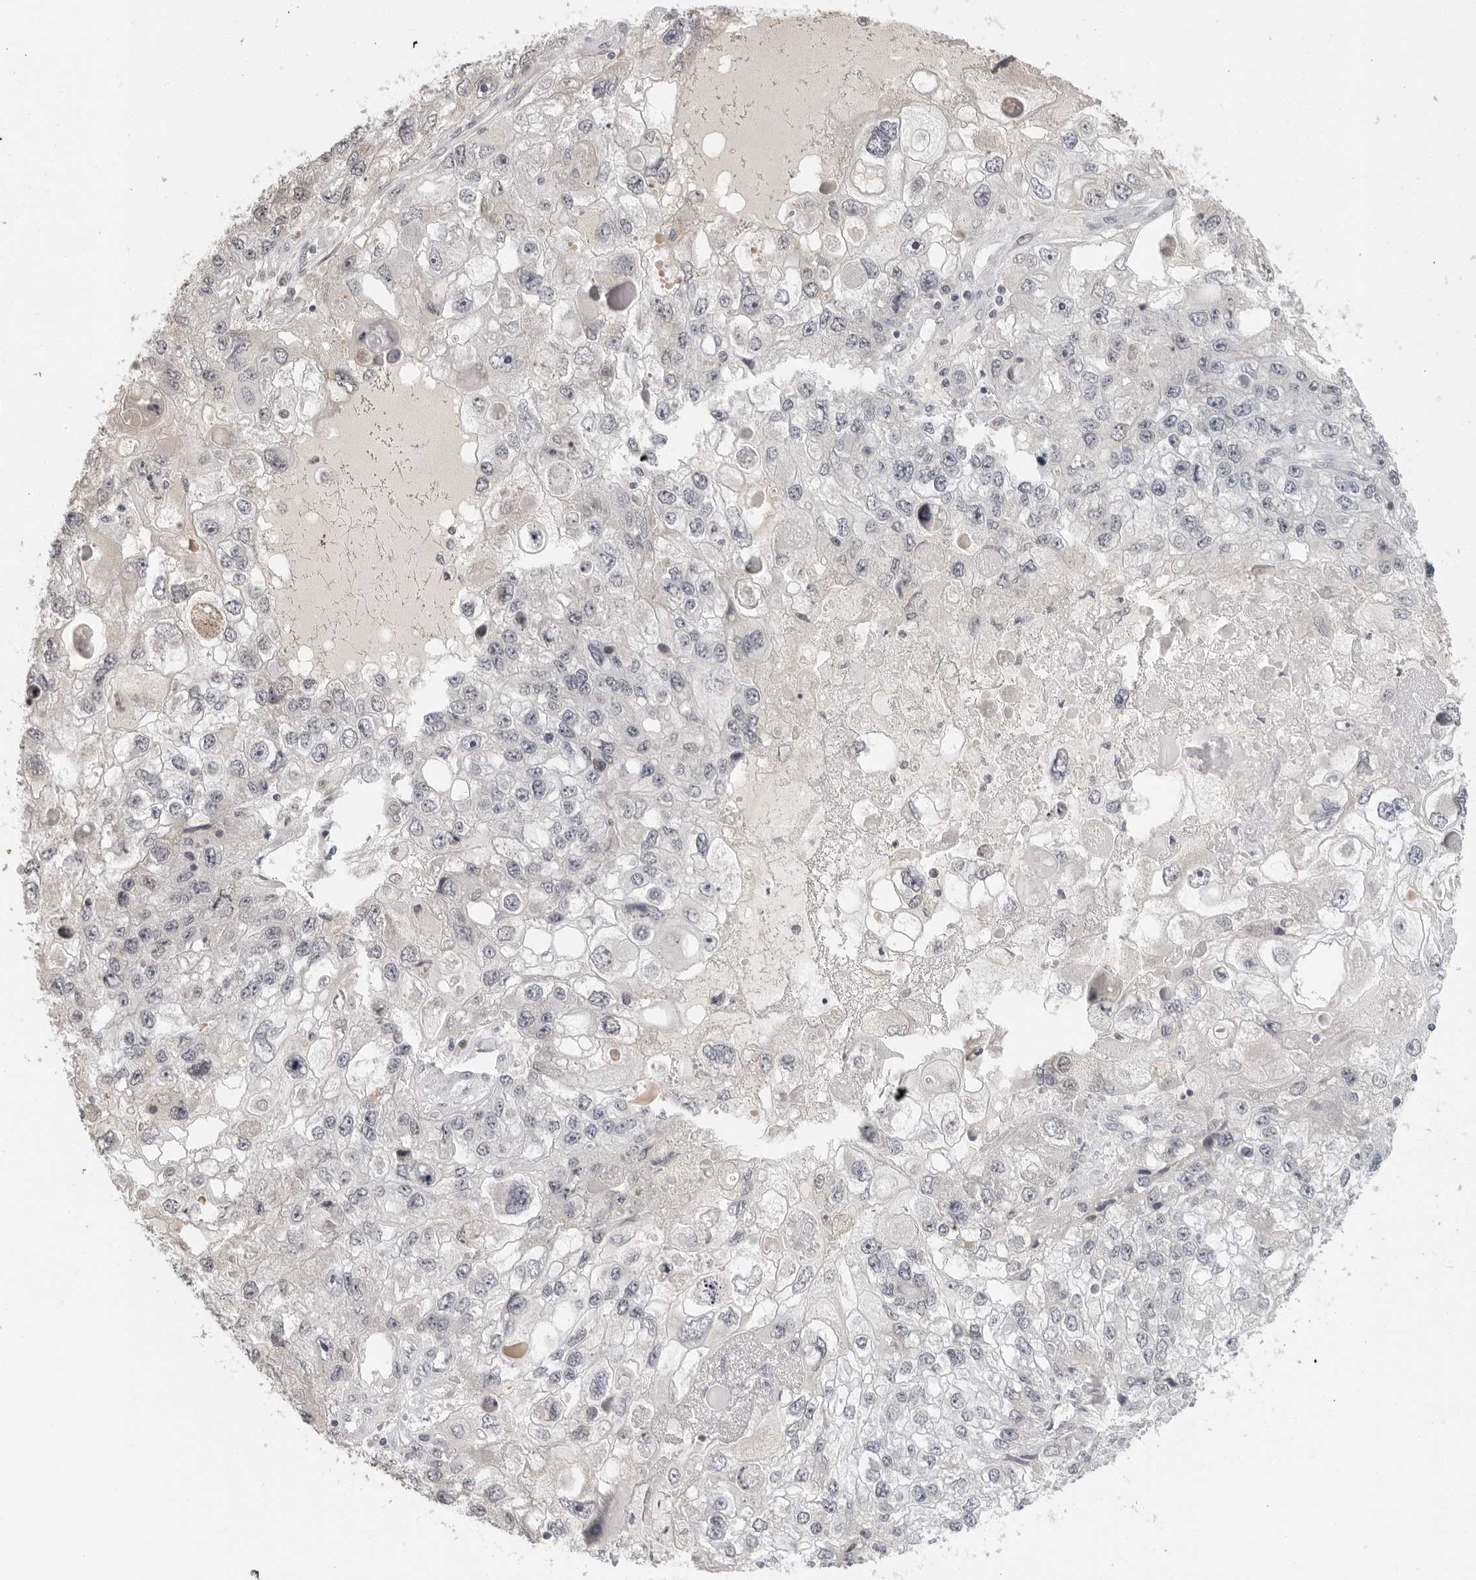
{"staining": {"intensity": "negative", "quantity": "none", "location": "none"}, "tissue": "endometrial cancer", "cell_type": "Tumor cells", "image_type": "cancer", "snomed": [{"axis": "morphology", "description": "Adenocarcinoma, NOS"}, {"axis": "topography", "description": "Endometrium"}], "caption": "Endometrial adenocarcinoma stained for a protein using immunohistochemistry (IHC) exhibits no expression tumor cells.", "gene": "MSH6", "patient": {"sex": "female", "age": 49}}